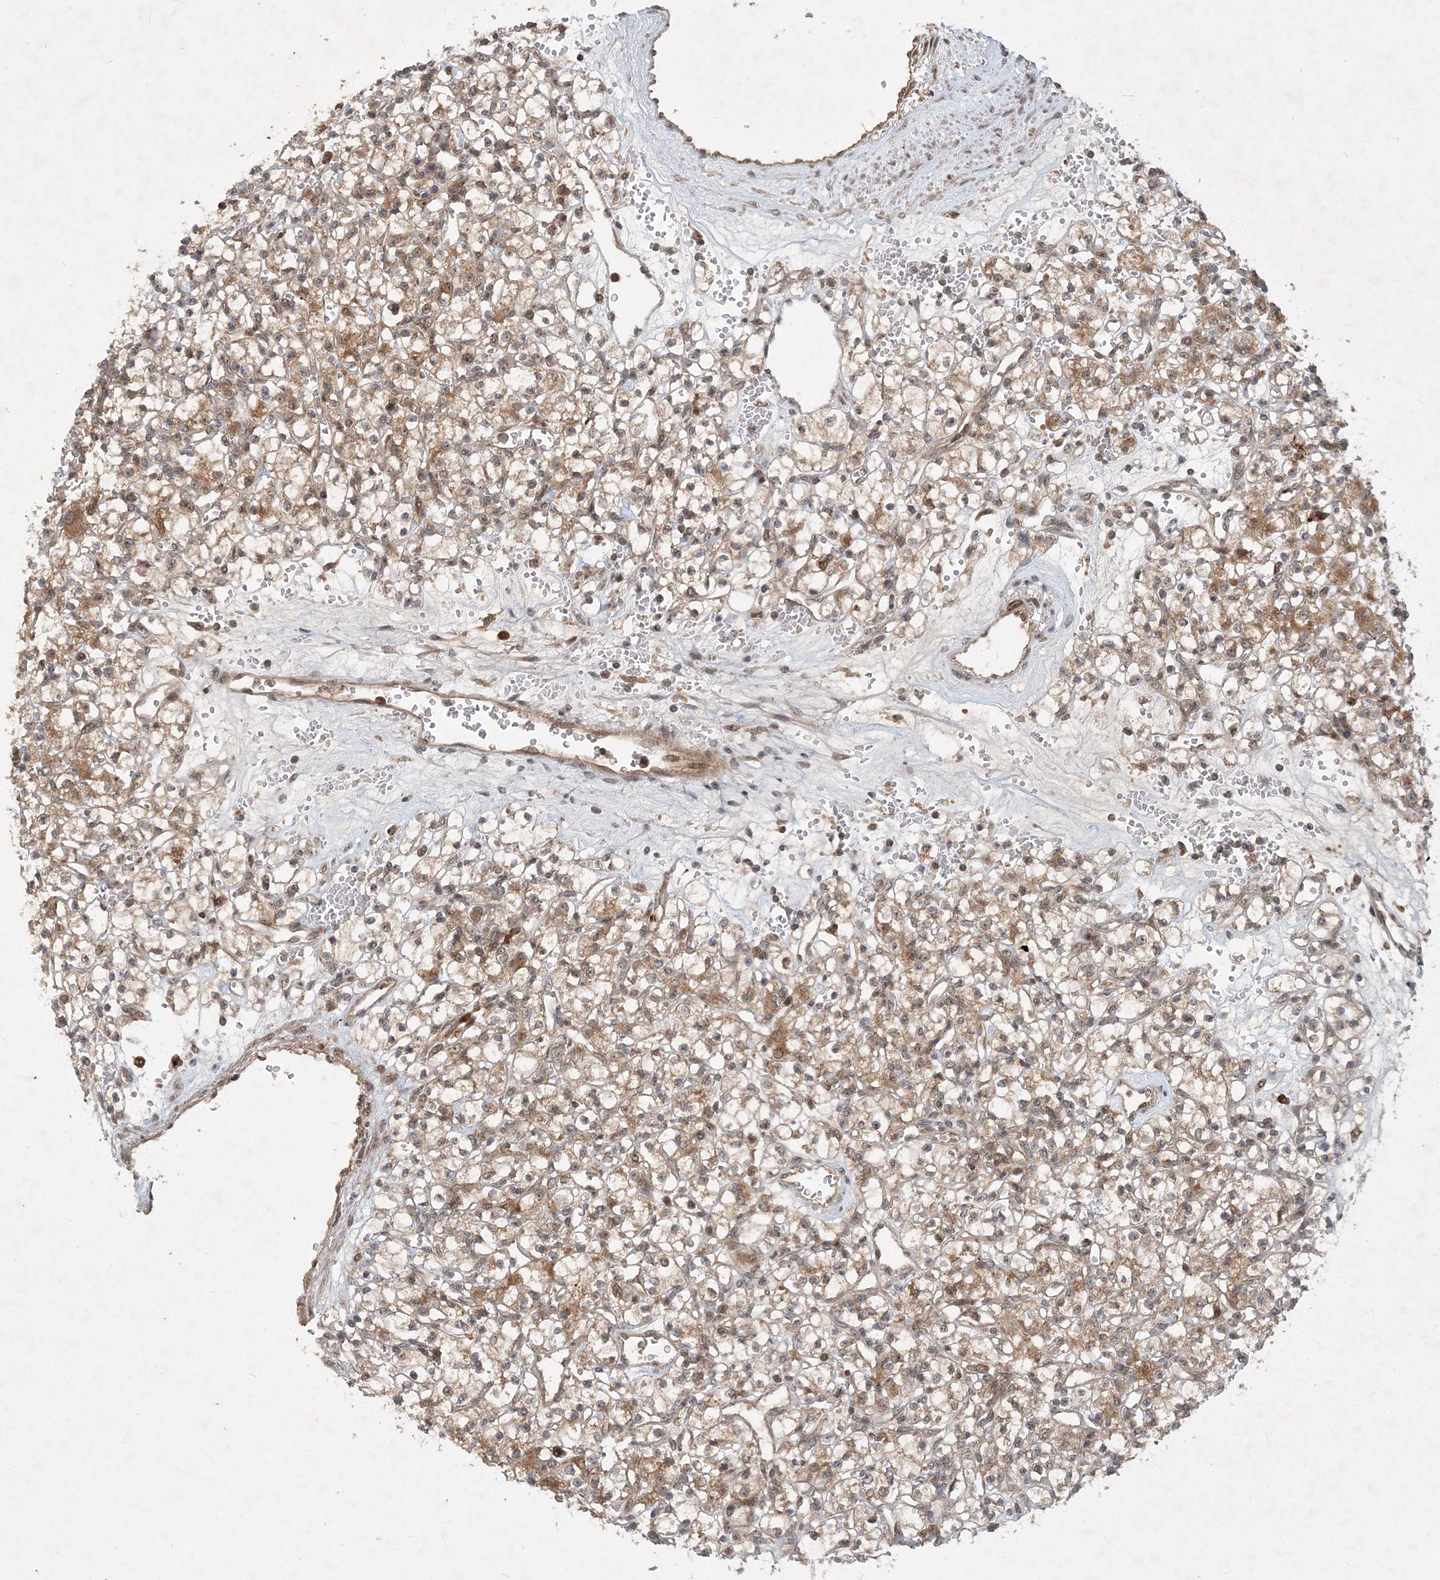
{"staining": {"intensity": "moderate", "quantity": "25%-75%", "location": "cytoplasmic/membranous"}, "tissue": "renal cancer", "cell_type": "Tumor cells", "image_type": "cancer", "snomed": [{"axis": "morphology", "description": "Adenocarcinoma, NOS"}, {"axis": "topography", "description": "Kidney"}], "caption": "There is medium levels of moderate cytoplasmic/membranous expression in tumor cells of renal adenocarcinoma, as demonstrated by immunohistochemical staining (brown color).", "gene": "UBR3", "patient": {"sex": "female", "age": 59}}